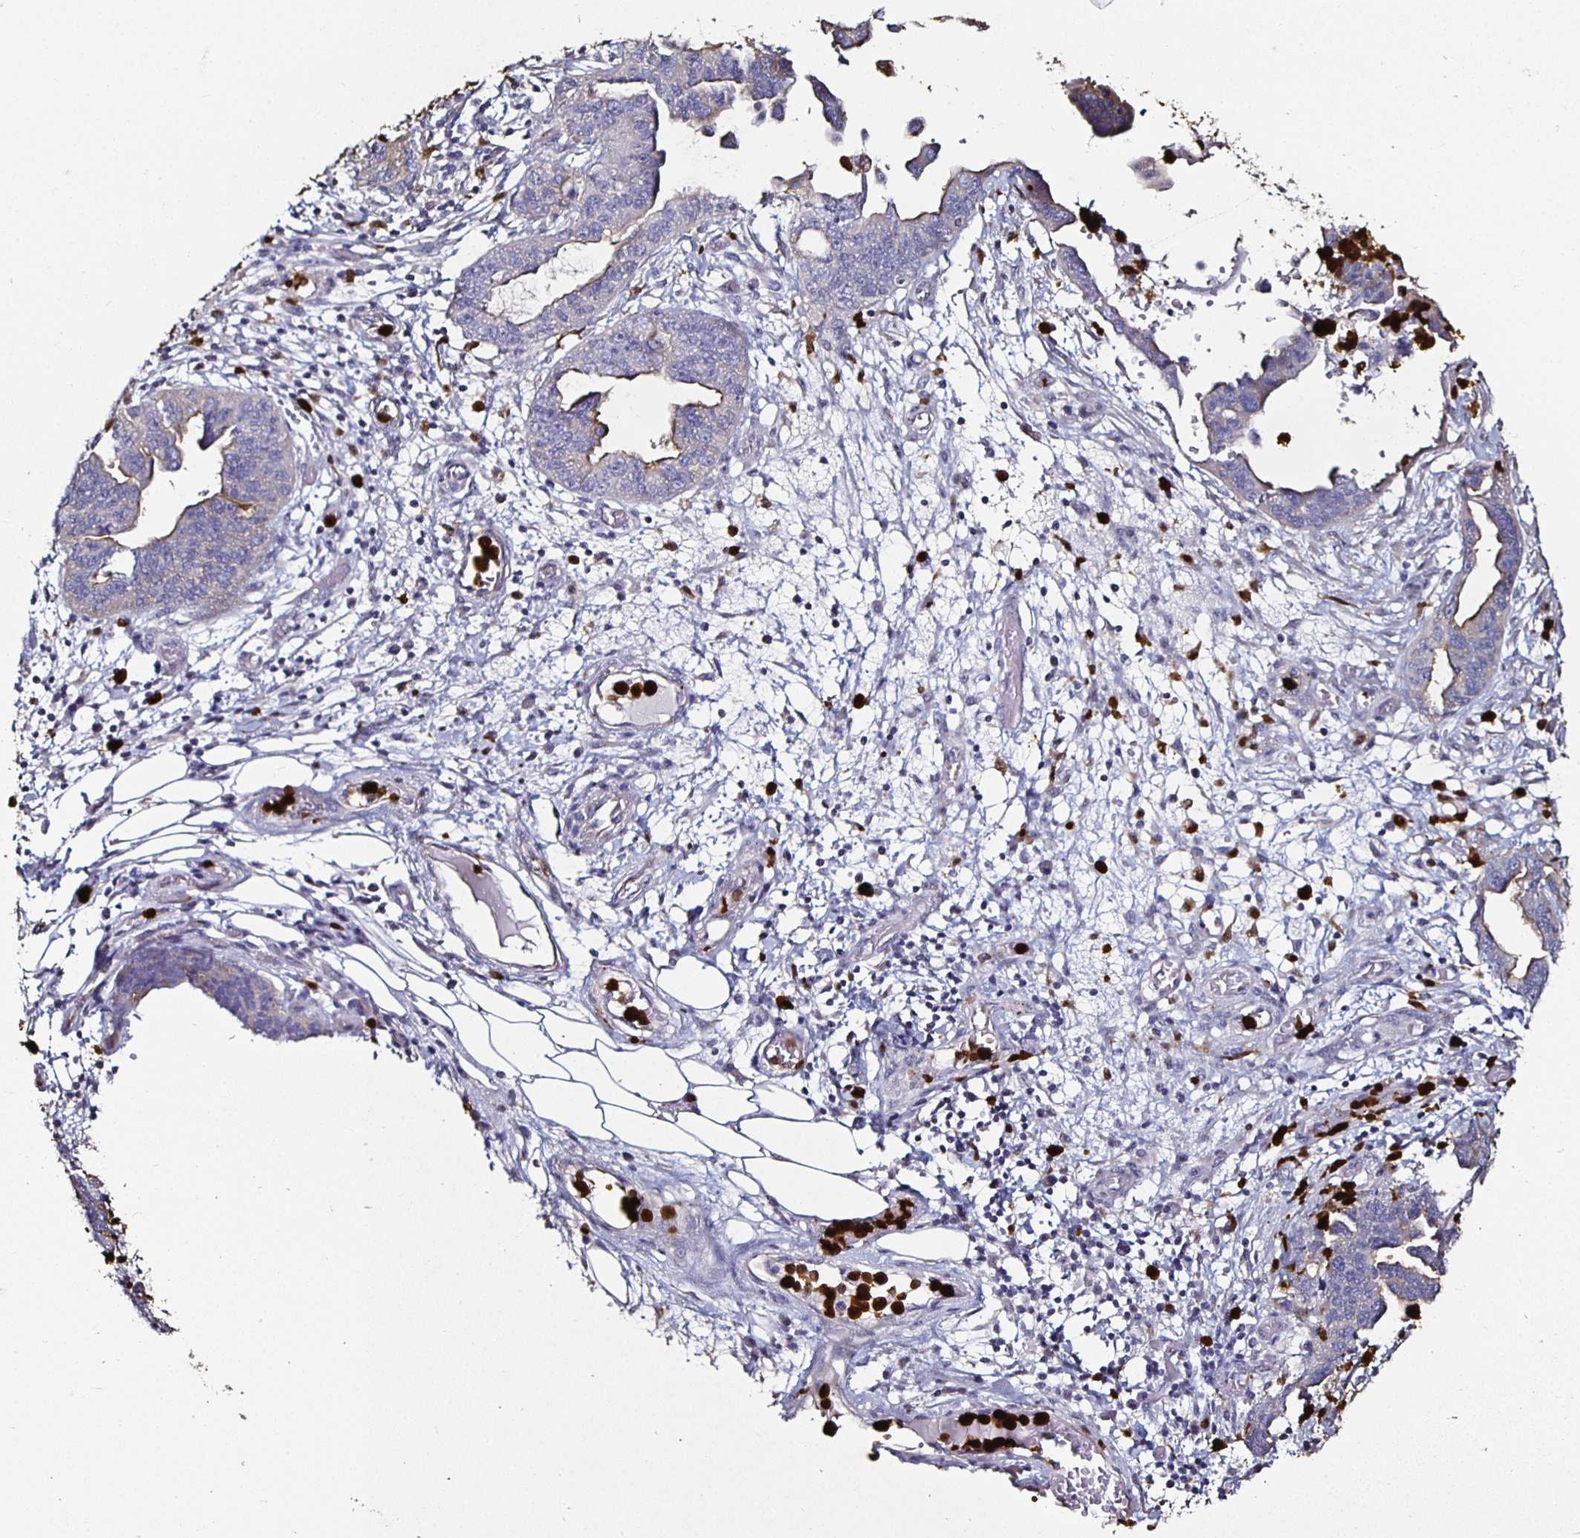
{"staining": {"intensity": "negative", "quantity": "none", "location": "none"}, "tissue": "ovarian cancer", "cell_type": "Tumor cells", "image_type": "cancer", "snomed": [{"axis": "morphology", "description": "Cystadenocarcinoma, serous, NOS"}, {"axis": "topography", "description": "Ovary"}], "caption": "Serous cystadenocarcinoma (ovarian) was stained to show a protein in brown. There is no significant positivity in tumor cells.", "gene": "TLR4", "patient": {"sex": "female", "age": 75}}